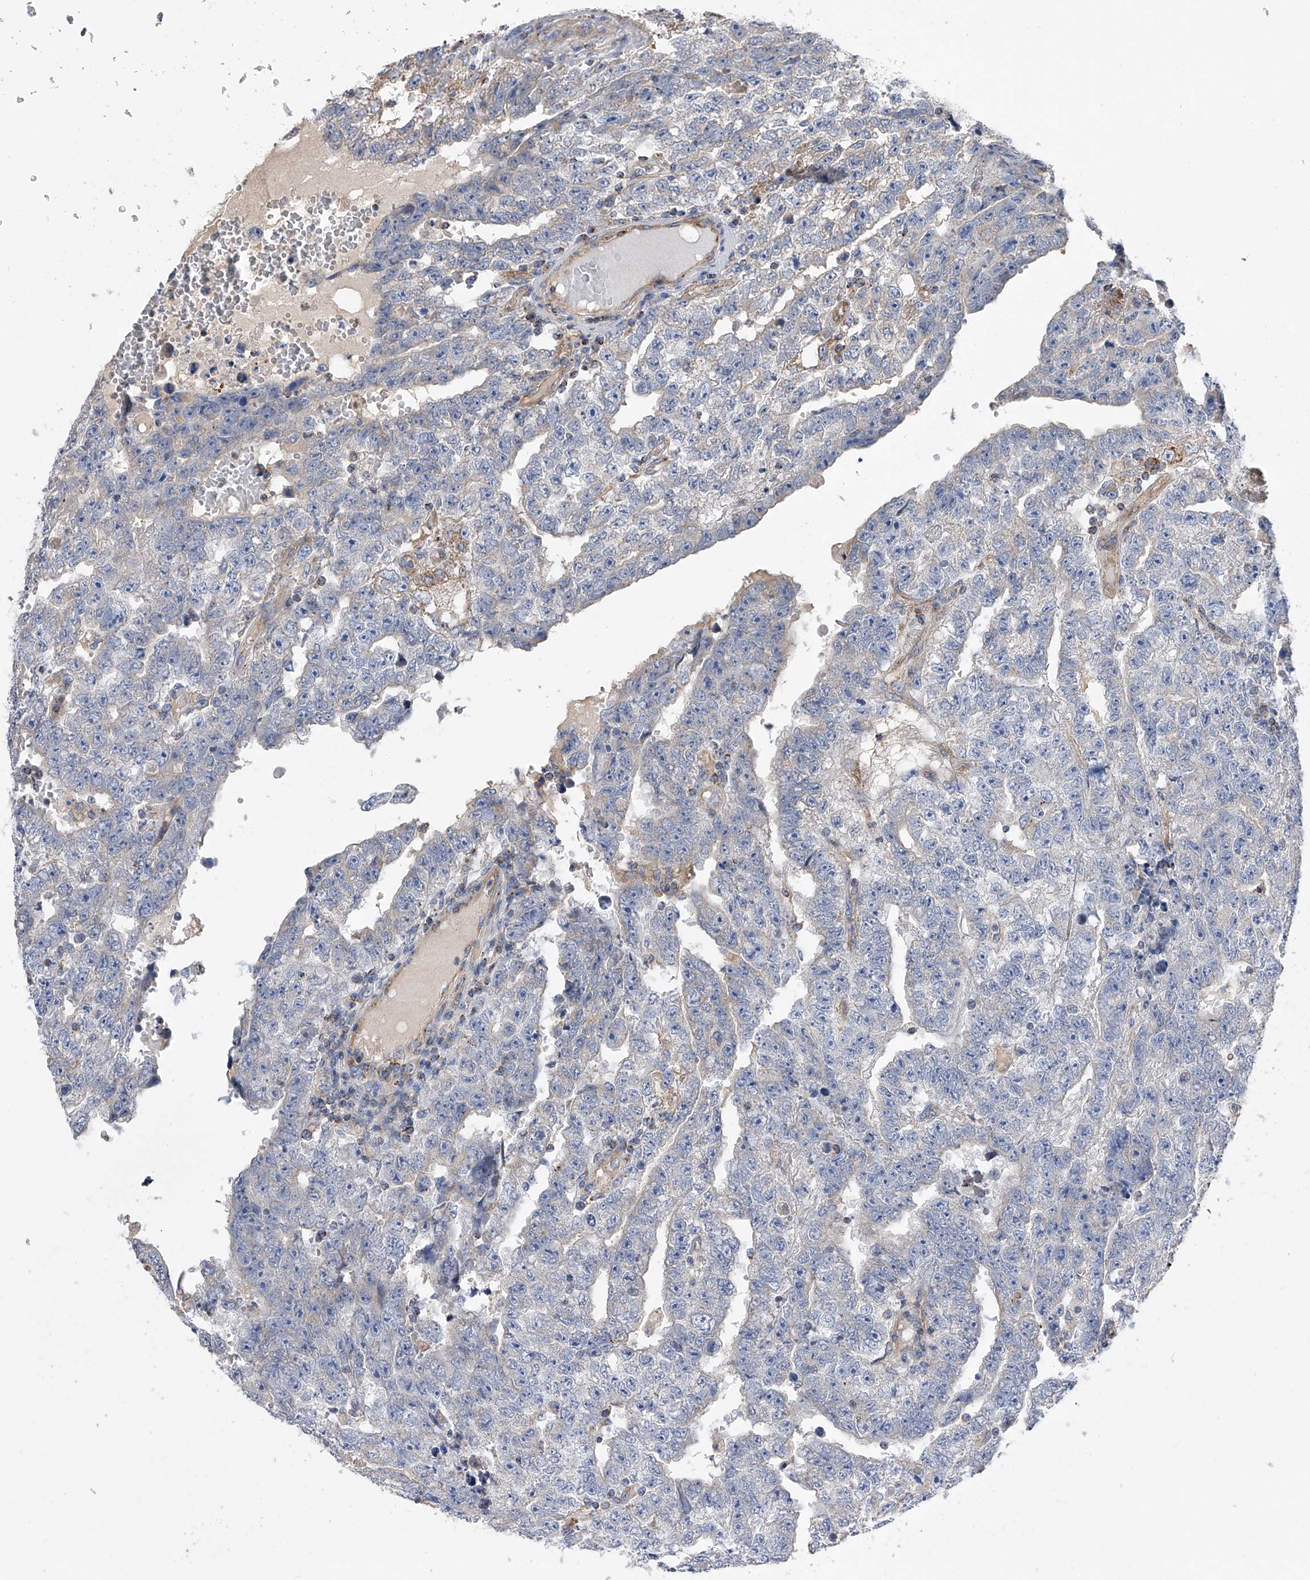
{"staining": {"intensity": "negative", "quantity": "none", "location": "none"}, "tissue": "testis cancer", "cell_type": "Tumor cells", "image_type": "cancer", "snomed": [{"axis": "morphology", "description": "Carcinoma, Embryonal, NOS"}, {"axis": "topography", "description": "Testis"}], "caption": "DAB (3,3'-diaminobenzidine) immunohistochemical staining of human testis cancer reveals no significant staining in tumor cells.", "gene": "PDSS2", "patient": {"sex": "male", "age": 25}}